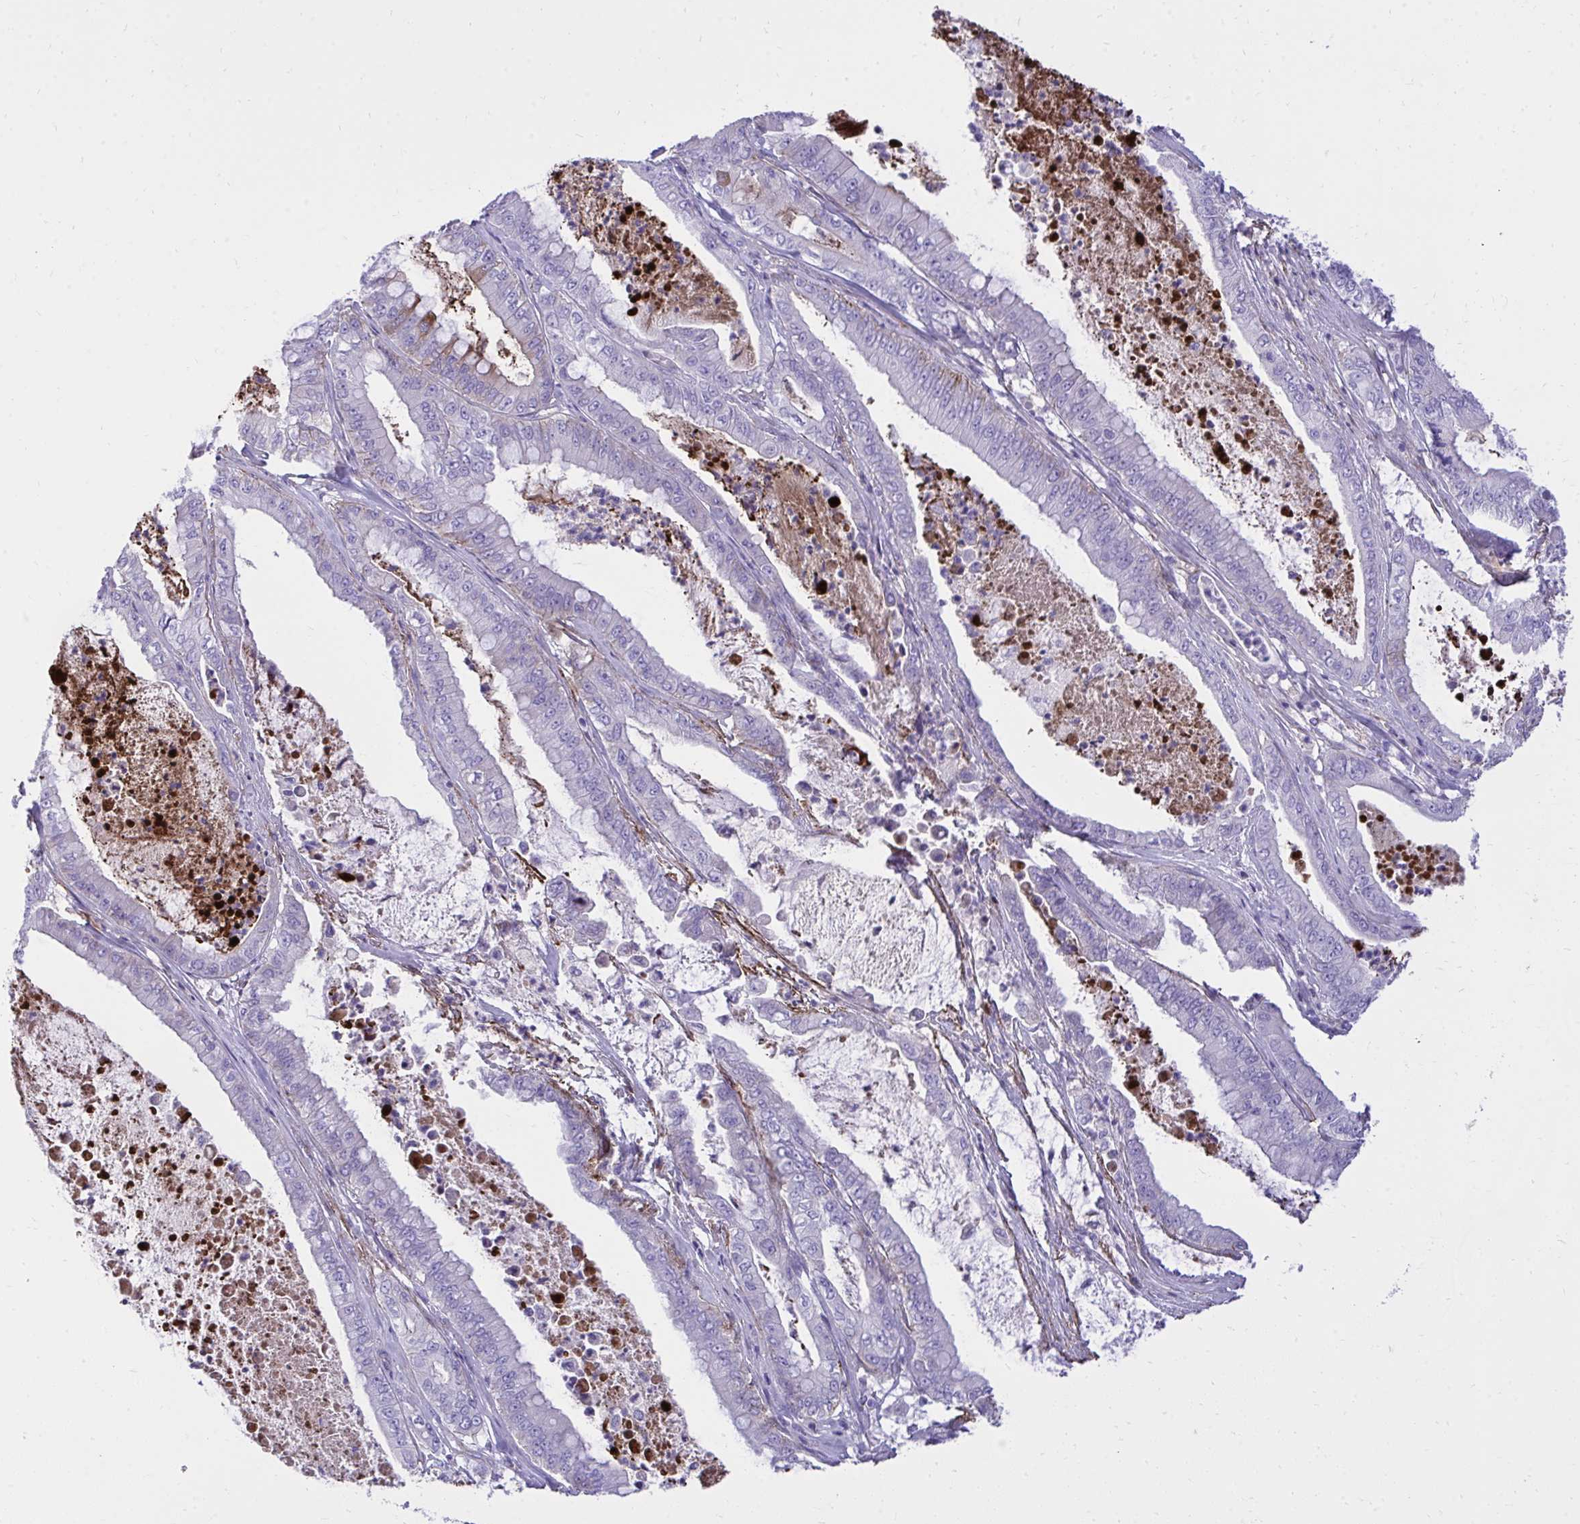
{"staining": {"intensity": "moderate", "quantity": "<25%", "location": "cytoplasmic/membranous"}, "tissue": "pancreatic cancer", "cell_type": "Tumor cells", "image_type": "cancer", "snomed": [{"axis": "morphology", "description": "Adenocarcinoma, NOS"}, {"axis": "topography", "description": "Pancreas"}], "caption": "This is an image of immunohistochemistry (IHC) staining of adenocarcinoma (pancreatic), which shows moderate staining in the cytoplasmic/membranous of tumor cells.", "gene": "HRG", "patient": {"sex": "male", "age": 71}}